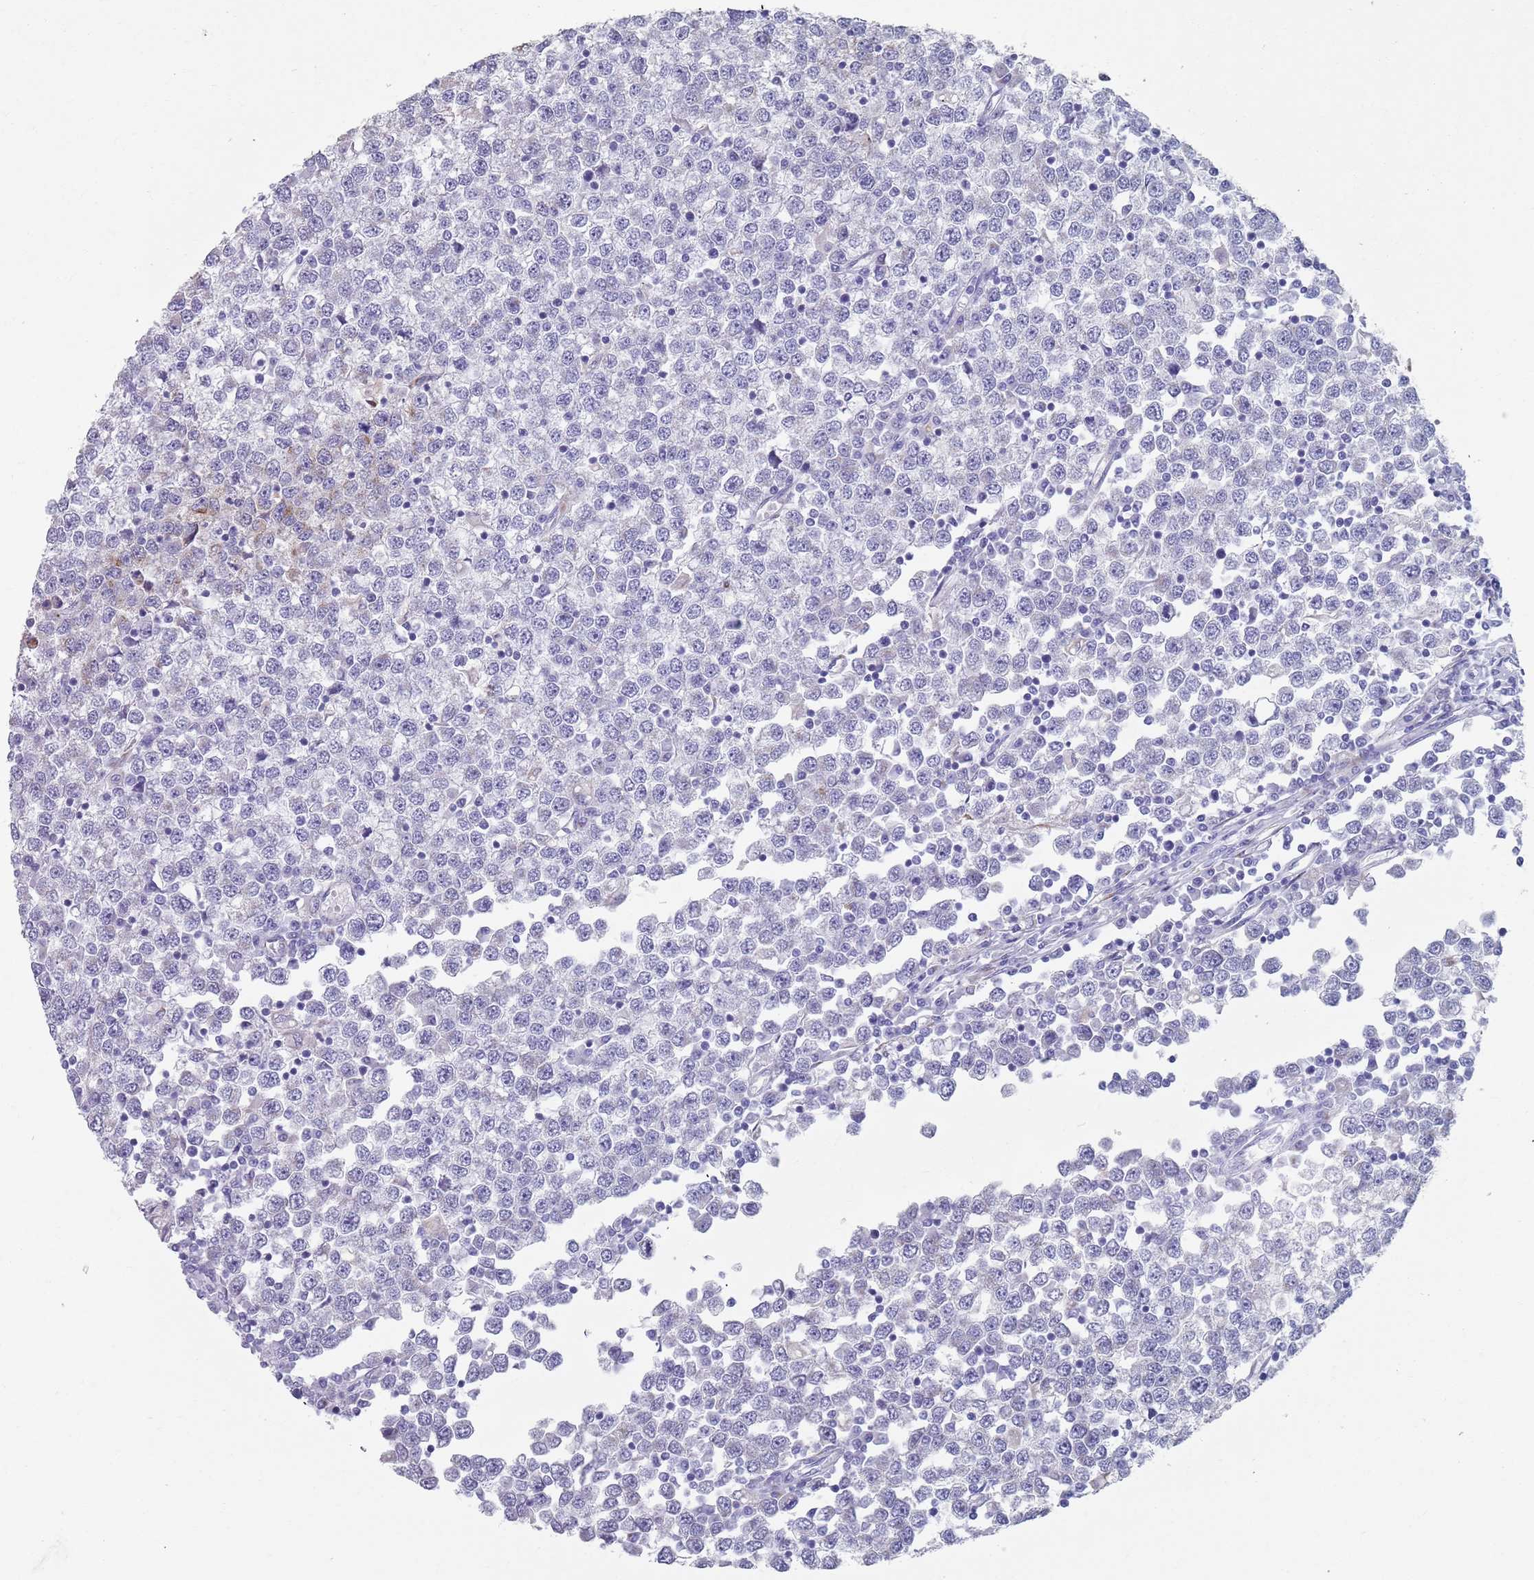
{"staining": {"intensity": "negative", "quantity": "none", "location": "none"}, "tissue": "testis cancer", "cell_type": "Tumor cells", "image_type": "cancer", "snomed": [{"axis": "morphology", "description": "Seminoma, NOS"}, {"axis": "topography", "description": "Testis"}], "caption": "Immunohistochemical staining of human testis cancer (seminoma) demonstrates no significant staining in tumor cells. (DAB IHC with hematoxylin counter stain).", "gene": "PLOD1", "patient": {"sex": "male", "age": 65}}